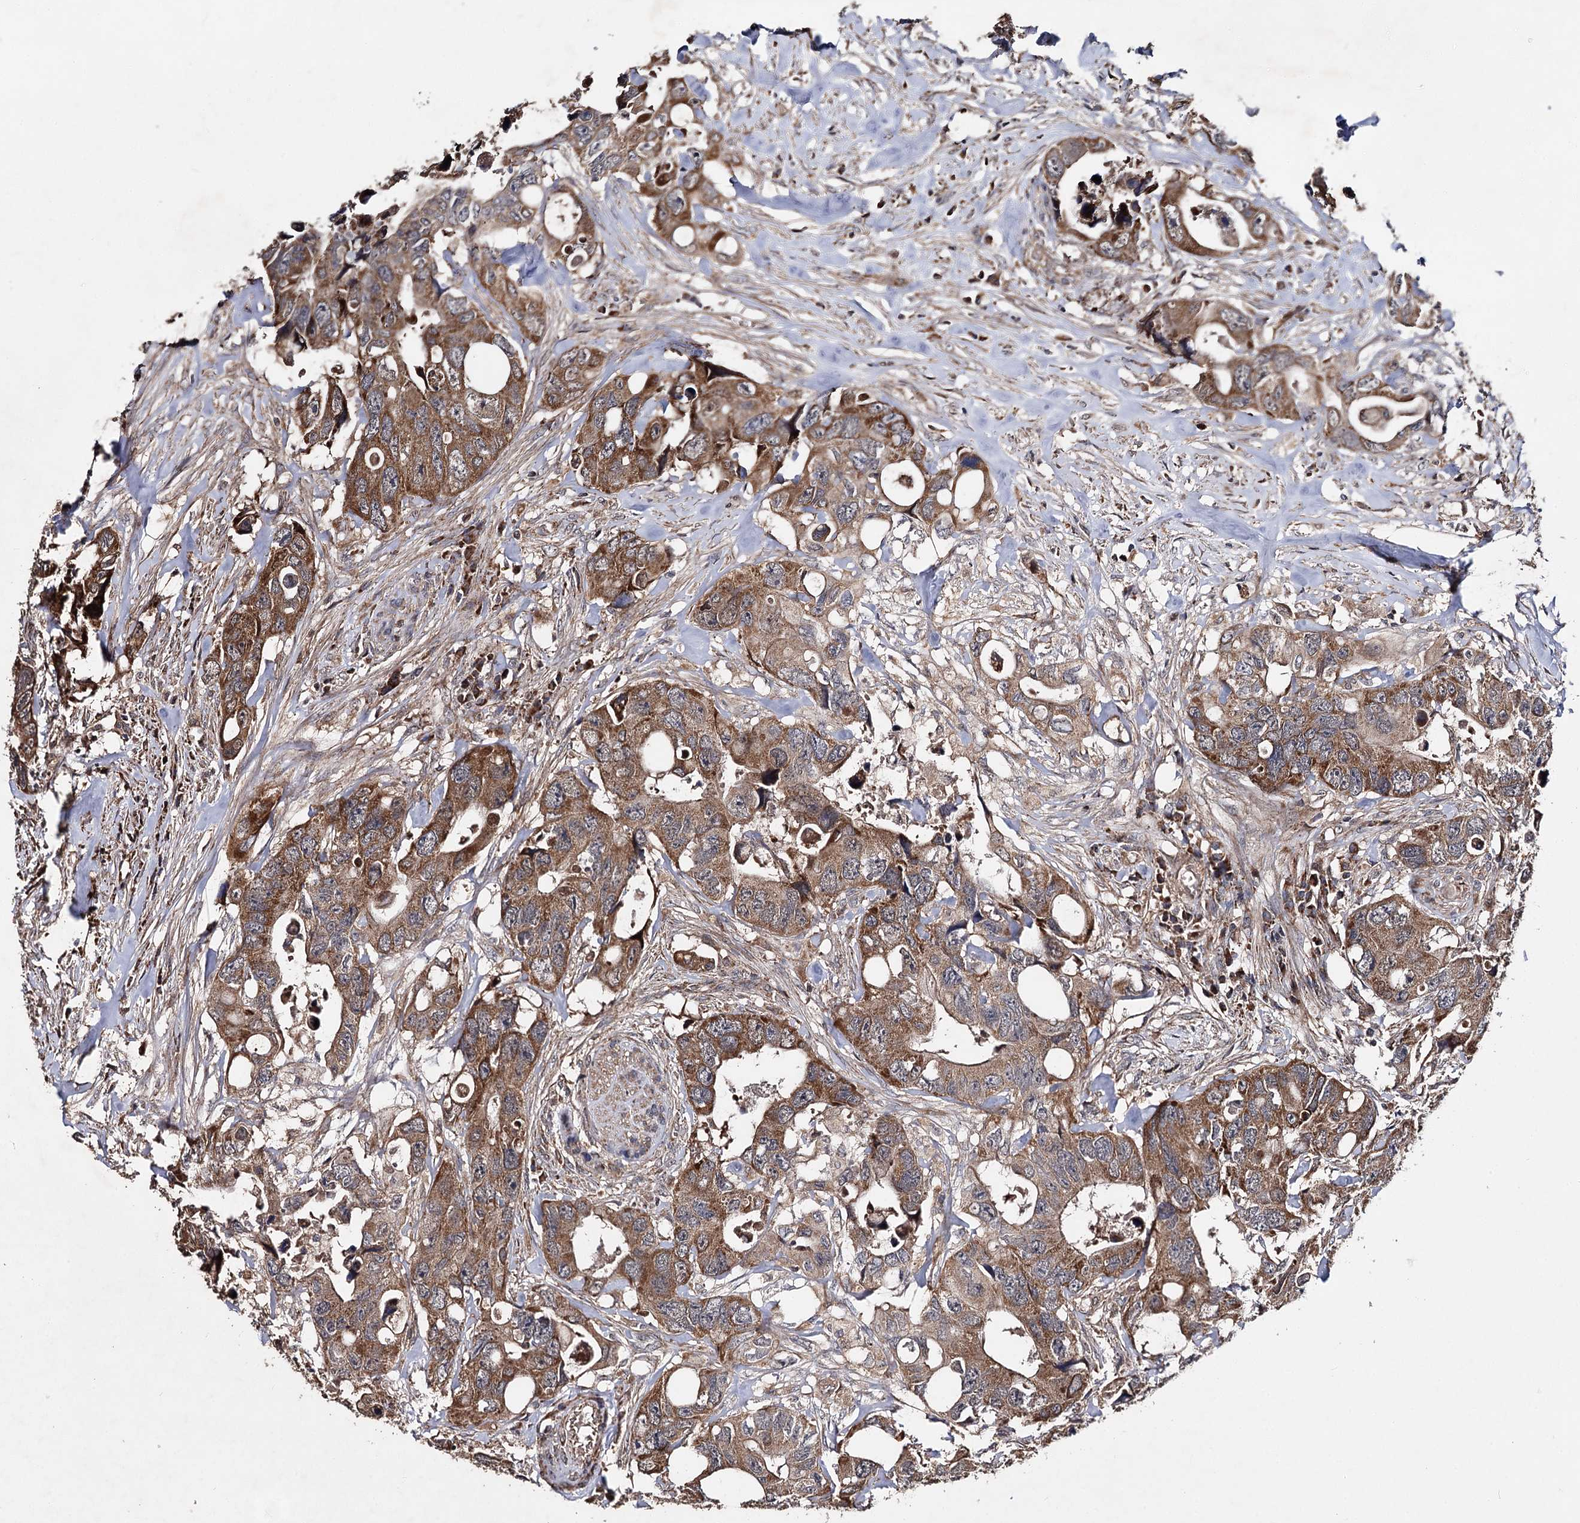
{"staining": {"intensity": "moderate", "quantity": ">75%", "location": "cytoplasmic/membranous"}, "tissue": "colorectal cancer", "cell_type": "Tumor cells", "image_type": "cancer", "snomed": [{"axis": "morphology", "description": "Adenocarcinoma, NOS"}, {"axis": "topography", "description": "Rectum"}], "caption": "A medium amount of moderate cytoplasmic/membranous expression is identified in about >75% of tumor cells in colorectal cancer (adenocarcinoma) tissue.", "gene": "MINDY3", "patient": {"sex": "male", "age": 57}}